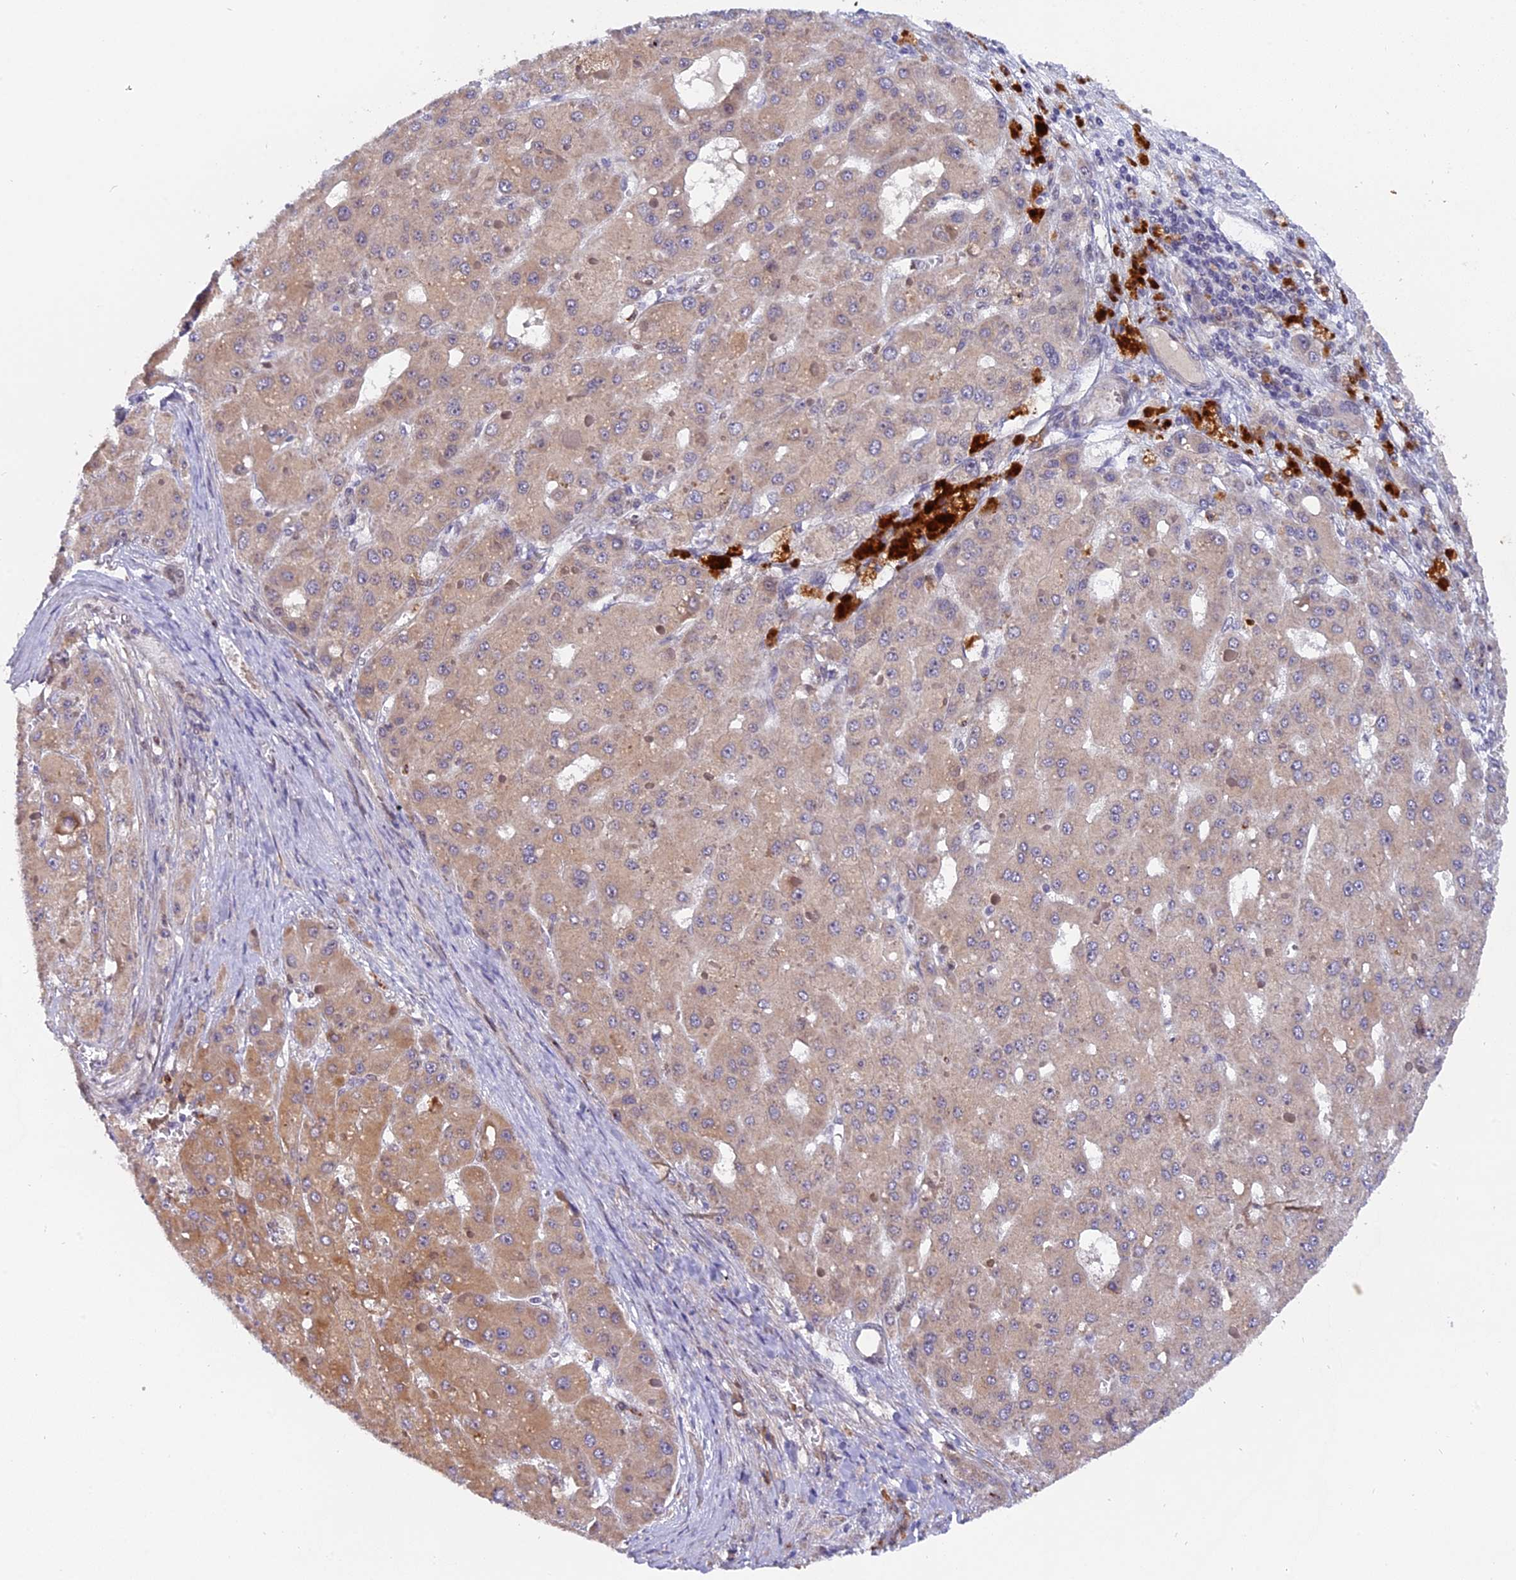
{"staining": {"intensity": "weak", "quantity": "25%-75%", "location": "cytoplasmic/membranous"}, "tissue": "liver cancer", "cell_type": "Tumor cells", "image_type": "cancer", "snomed": [{"axis": "morphology", "description": "Carcinoma, Hepatocellular, NOS"}, {"axis": "topography", "description": "Liver"}], "caption": "This is a photomicrograph of IHC staining of hepatocellular carcinoma (liver), which shows weak staining in the cytoplasmic/membranous of tumor cells.", "gene": "FAM118B", "patient": {"sex": "female", "age": 73}}